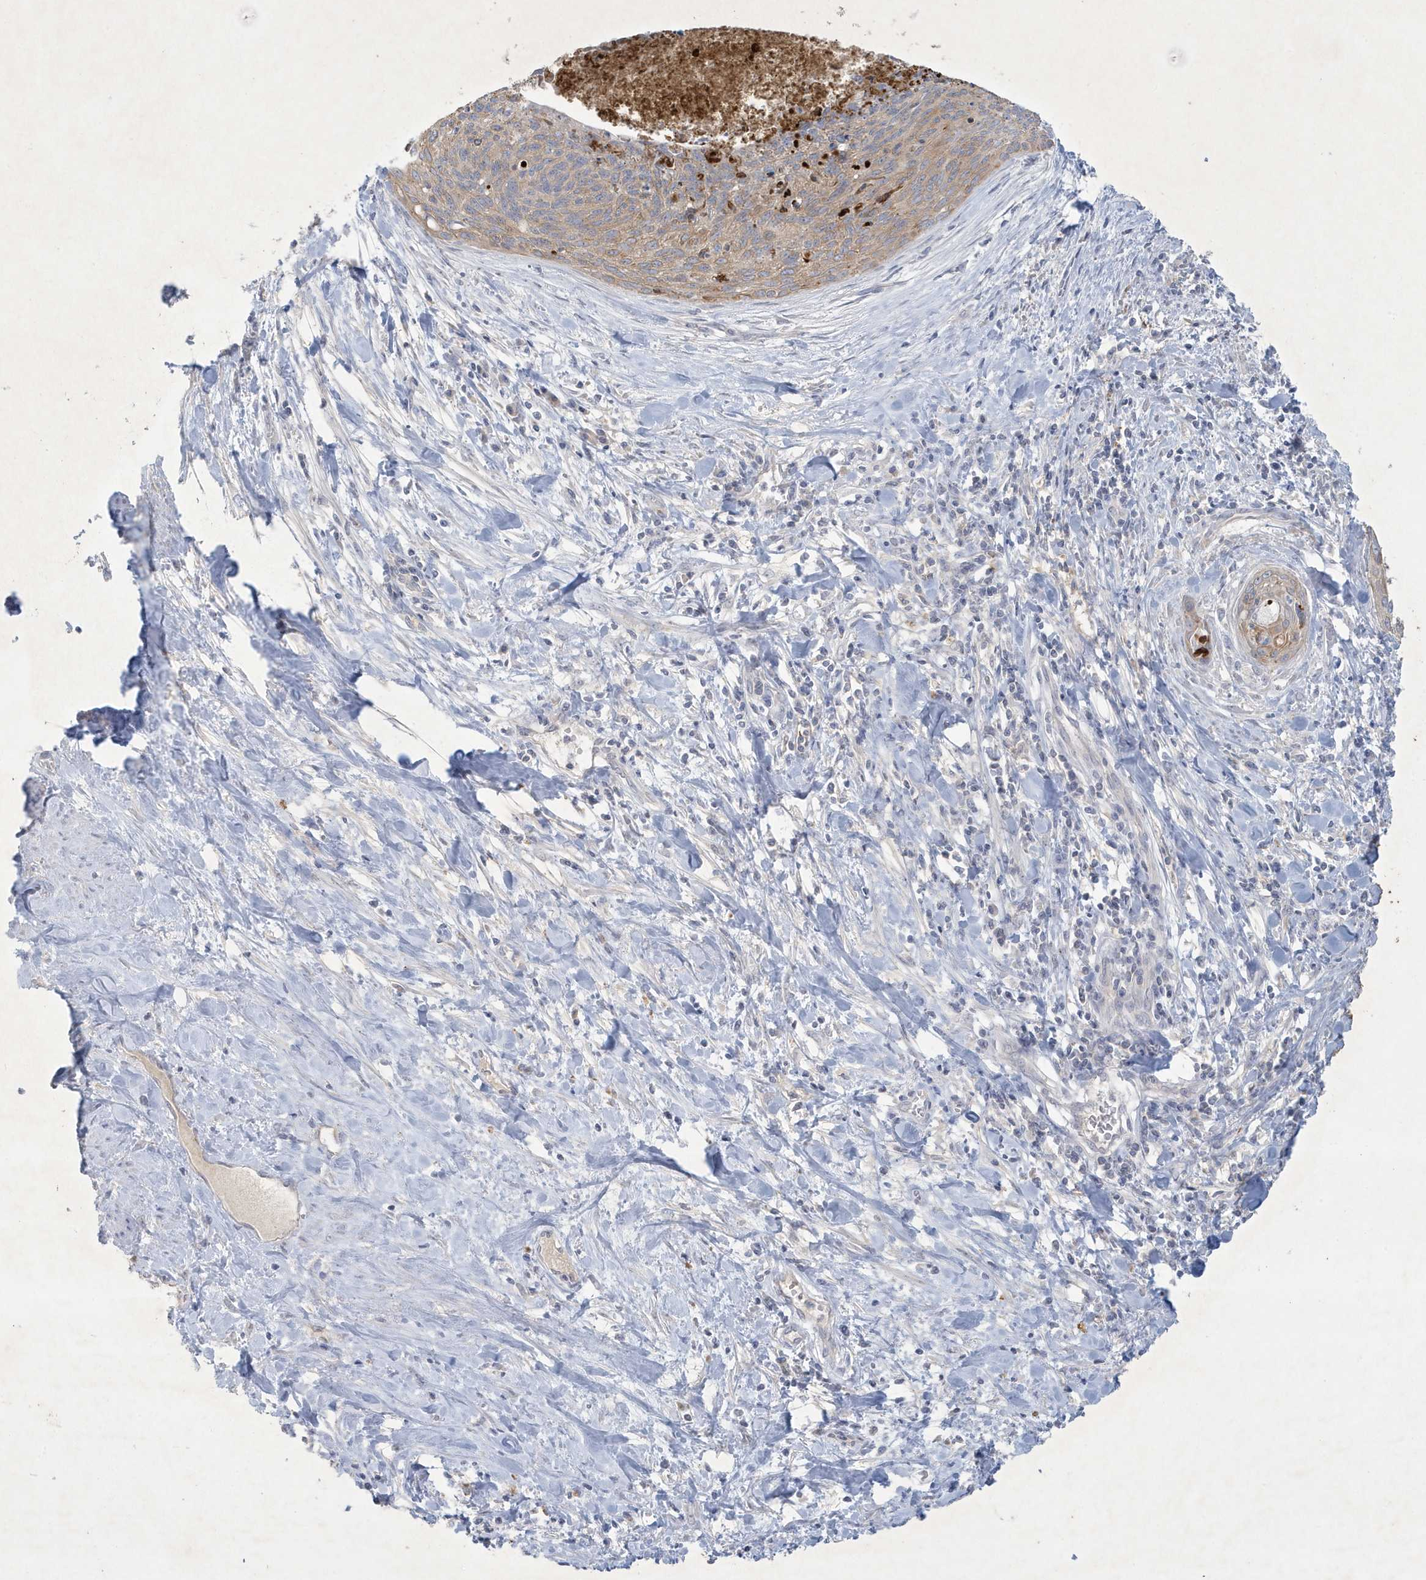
{"staining": {"intensity": "moderate", "quantity": ">75%", "location": "cytoplasmic/membranous"}, "tissue": "cervical cancer", "cell_type": "Tumor cells", "image_type": "cancer", "snomed": [{"axis": "morphology", "description": "Squamous cell carcinoma, NOS"}, {"axis": "topography", "description": "Cervix"}], "caption": "Immunohistochemical staining of cervical cancer (squamous cell carcinoma) shows medium levels of moderate cytoplasmic/membranous protein positivity in approximately >75% of tumor cells.", "gene": "CCDC24", "patient": {"sex": "female", "age": 55}}